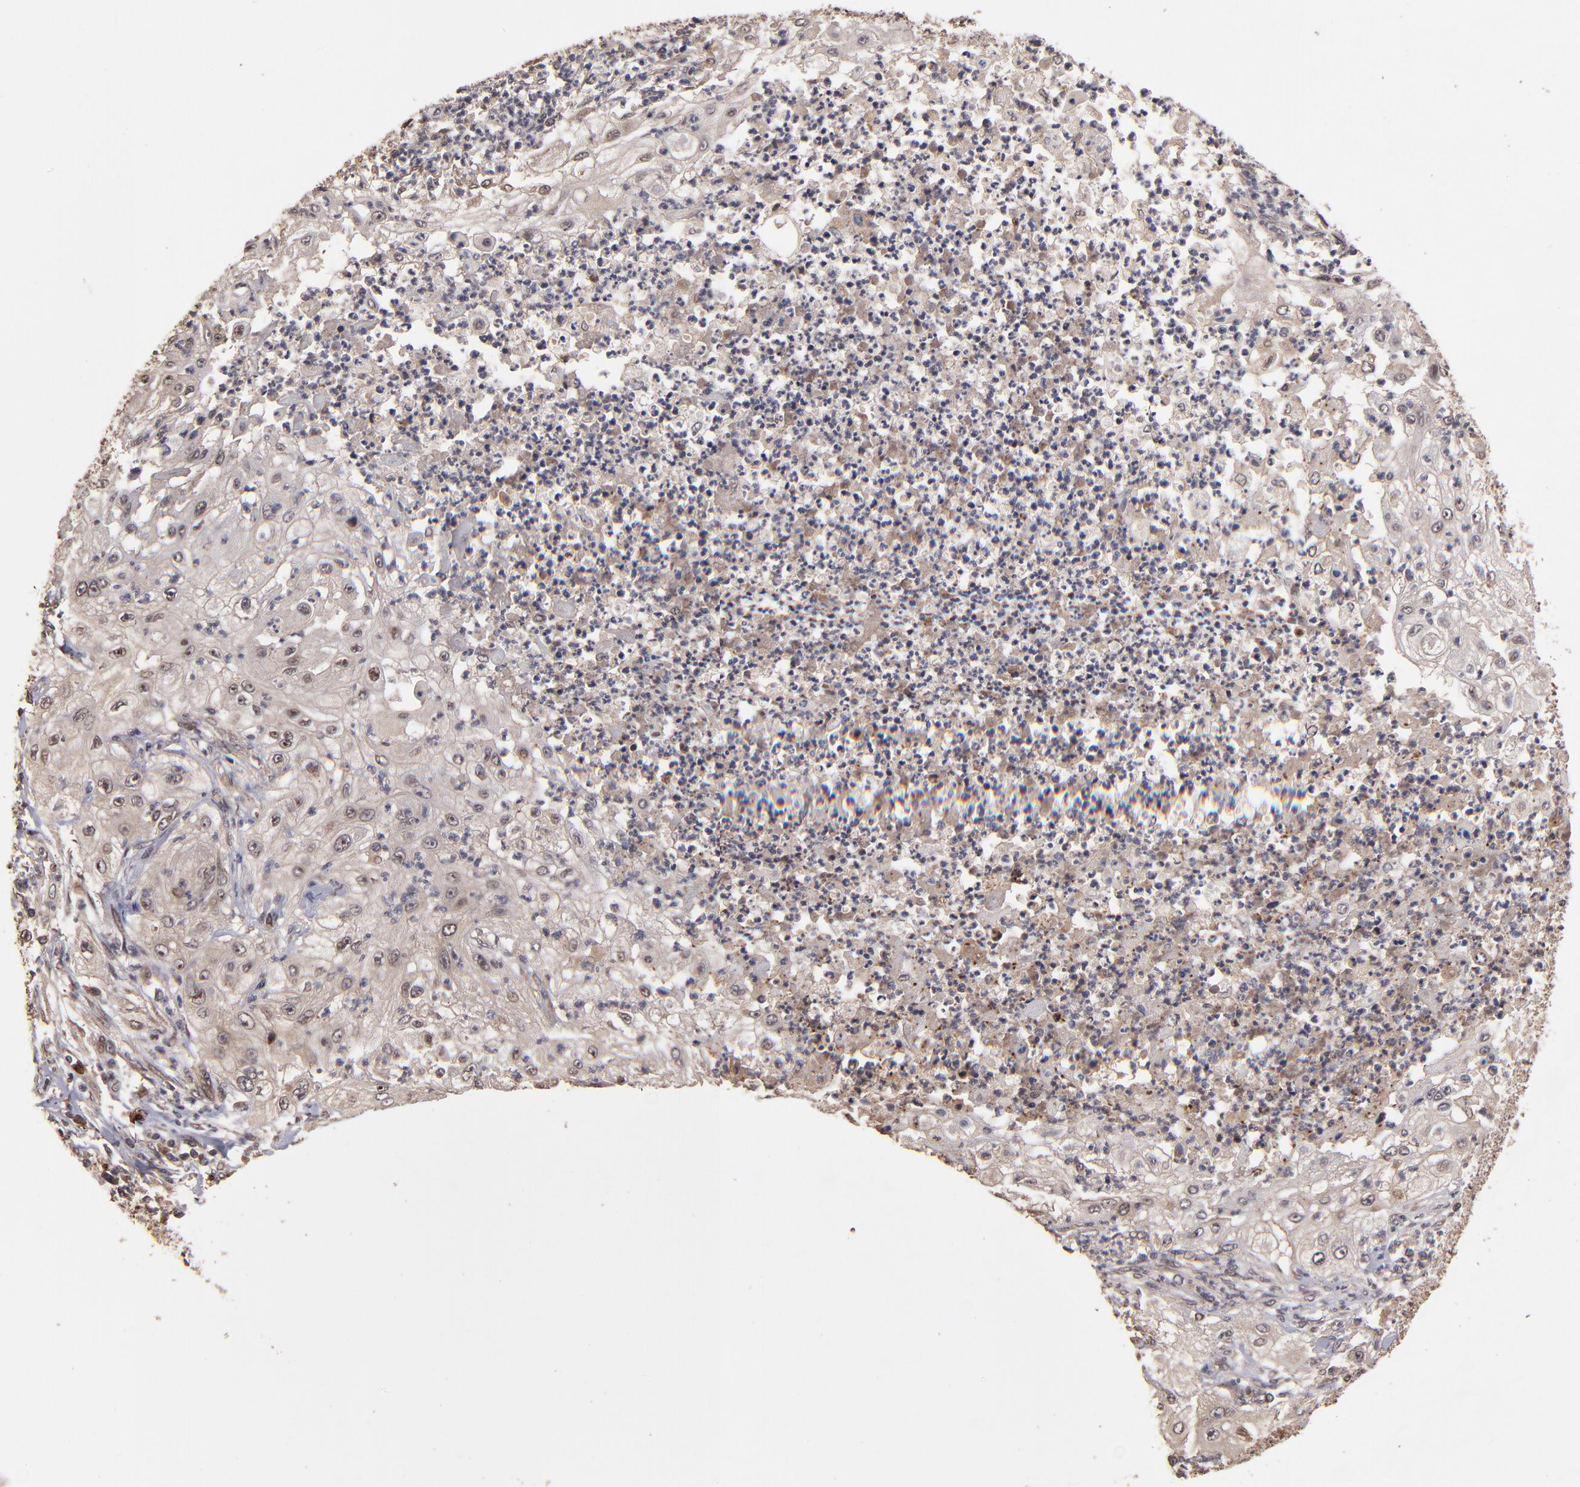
{"staining": {"intensity": "weak", "quantity": "<25%", "location": "cytoplasmic/membranous"}, "tissue": "lung cancer", "cell_type": "Tumor cells", "image_type": "cancer", "snomed": [{"axis": "morphology", "description": "Inflammation, NOS"}, {"axis": "morphology", "description": "Squamous cell carcinoma, NOS"}, {"axis": "topography", "description": "Lymph node"}, {"axis": "topography", "description": "Soft tissue"}, {"axis": "topography", "description": "Lung"}], "caption": "This is a photomicrograph of immunohistochemistry (IHC) staining of lung squamous cell carcinoma, which shows no expression in tumor cells.", "gene": "NFE2L2", "patient": {"sex": "male", "age": 66}}